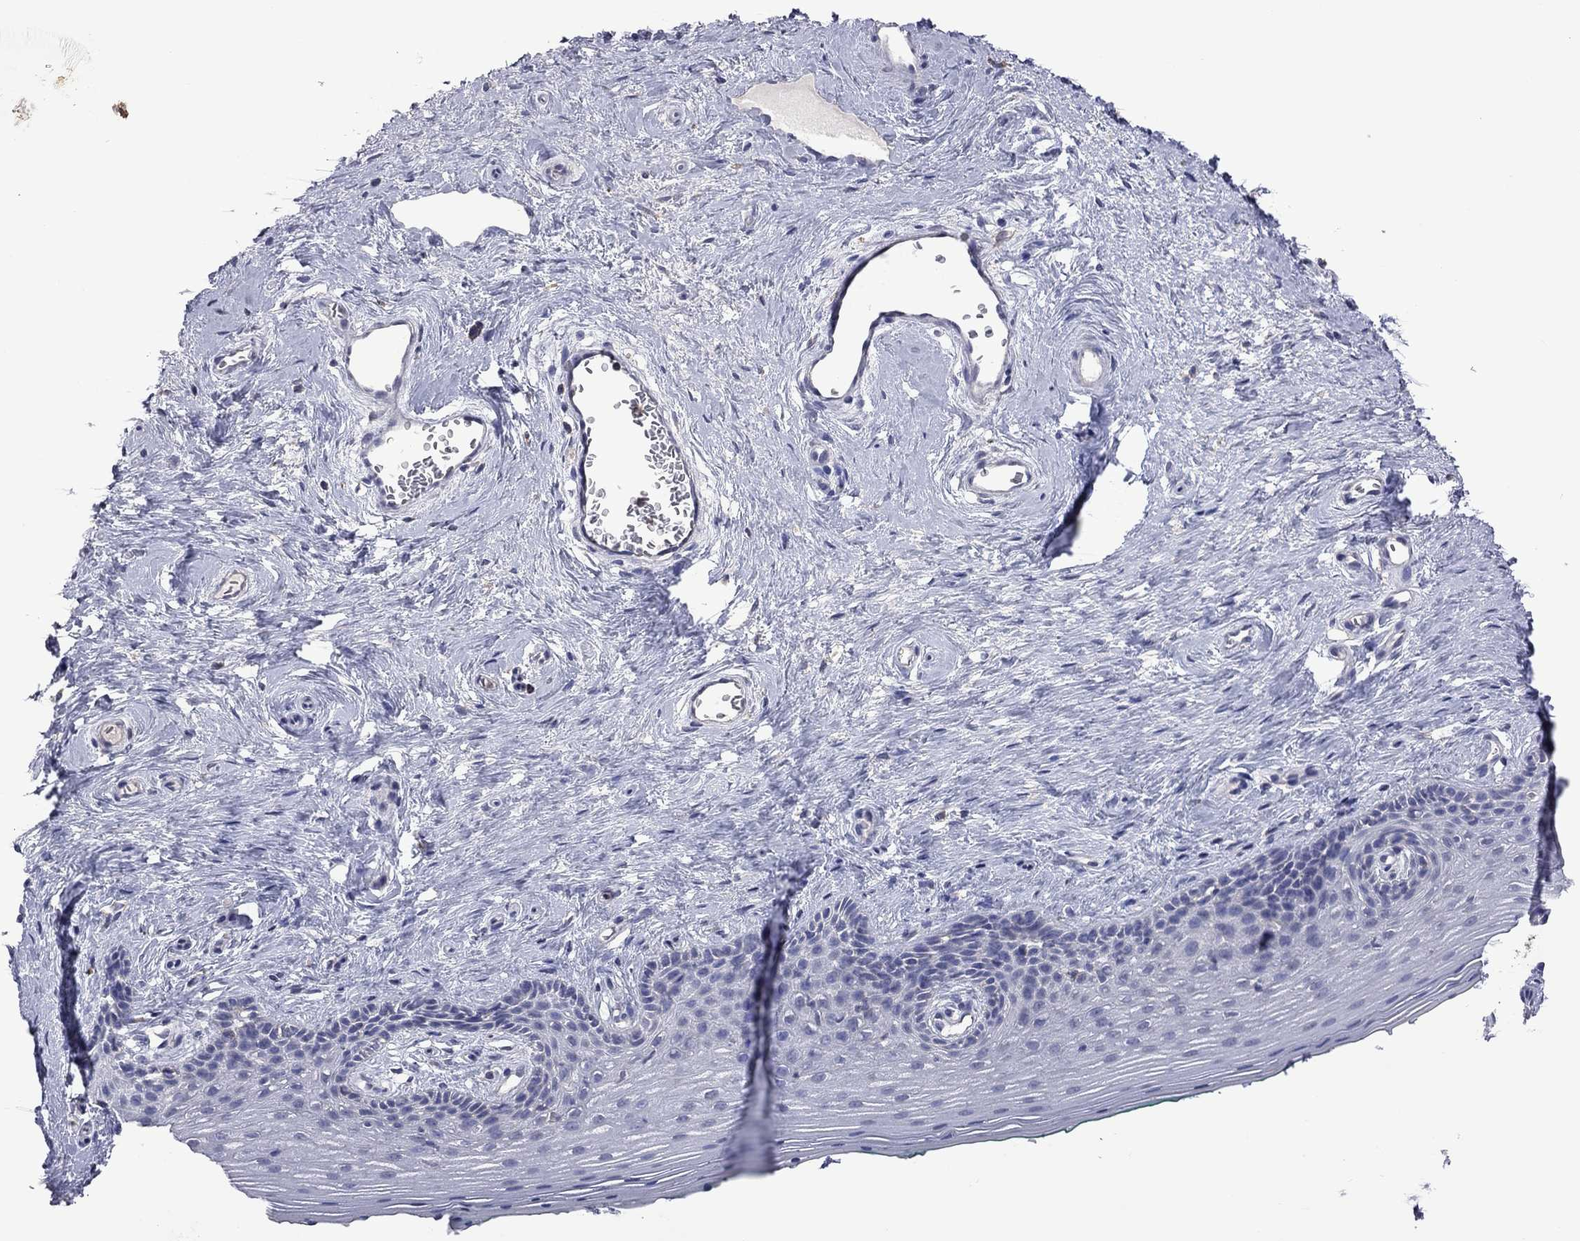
{"staining": {"intensity": "negative", "quantity": "none", "location": "none"}, "tissue": "vagina", "cell_type": "Squamous epithelial cells", "image_type": "normal", "snomed": [{"axis": "morphology", "description": "Normal tissue, NOS"}, {"axis": "topography", "description": "Vagina"}], "caption": "IHC image of unremarkable vagina: vagina stained with DAB reveals no significant protein positivity in squamous epithelial cells.", "gene": "ENSG00000288520", "patient": {"sex": "female", "age": 45}}